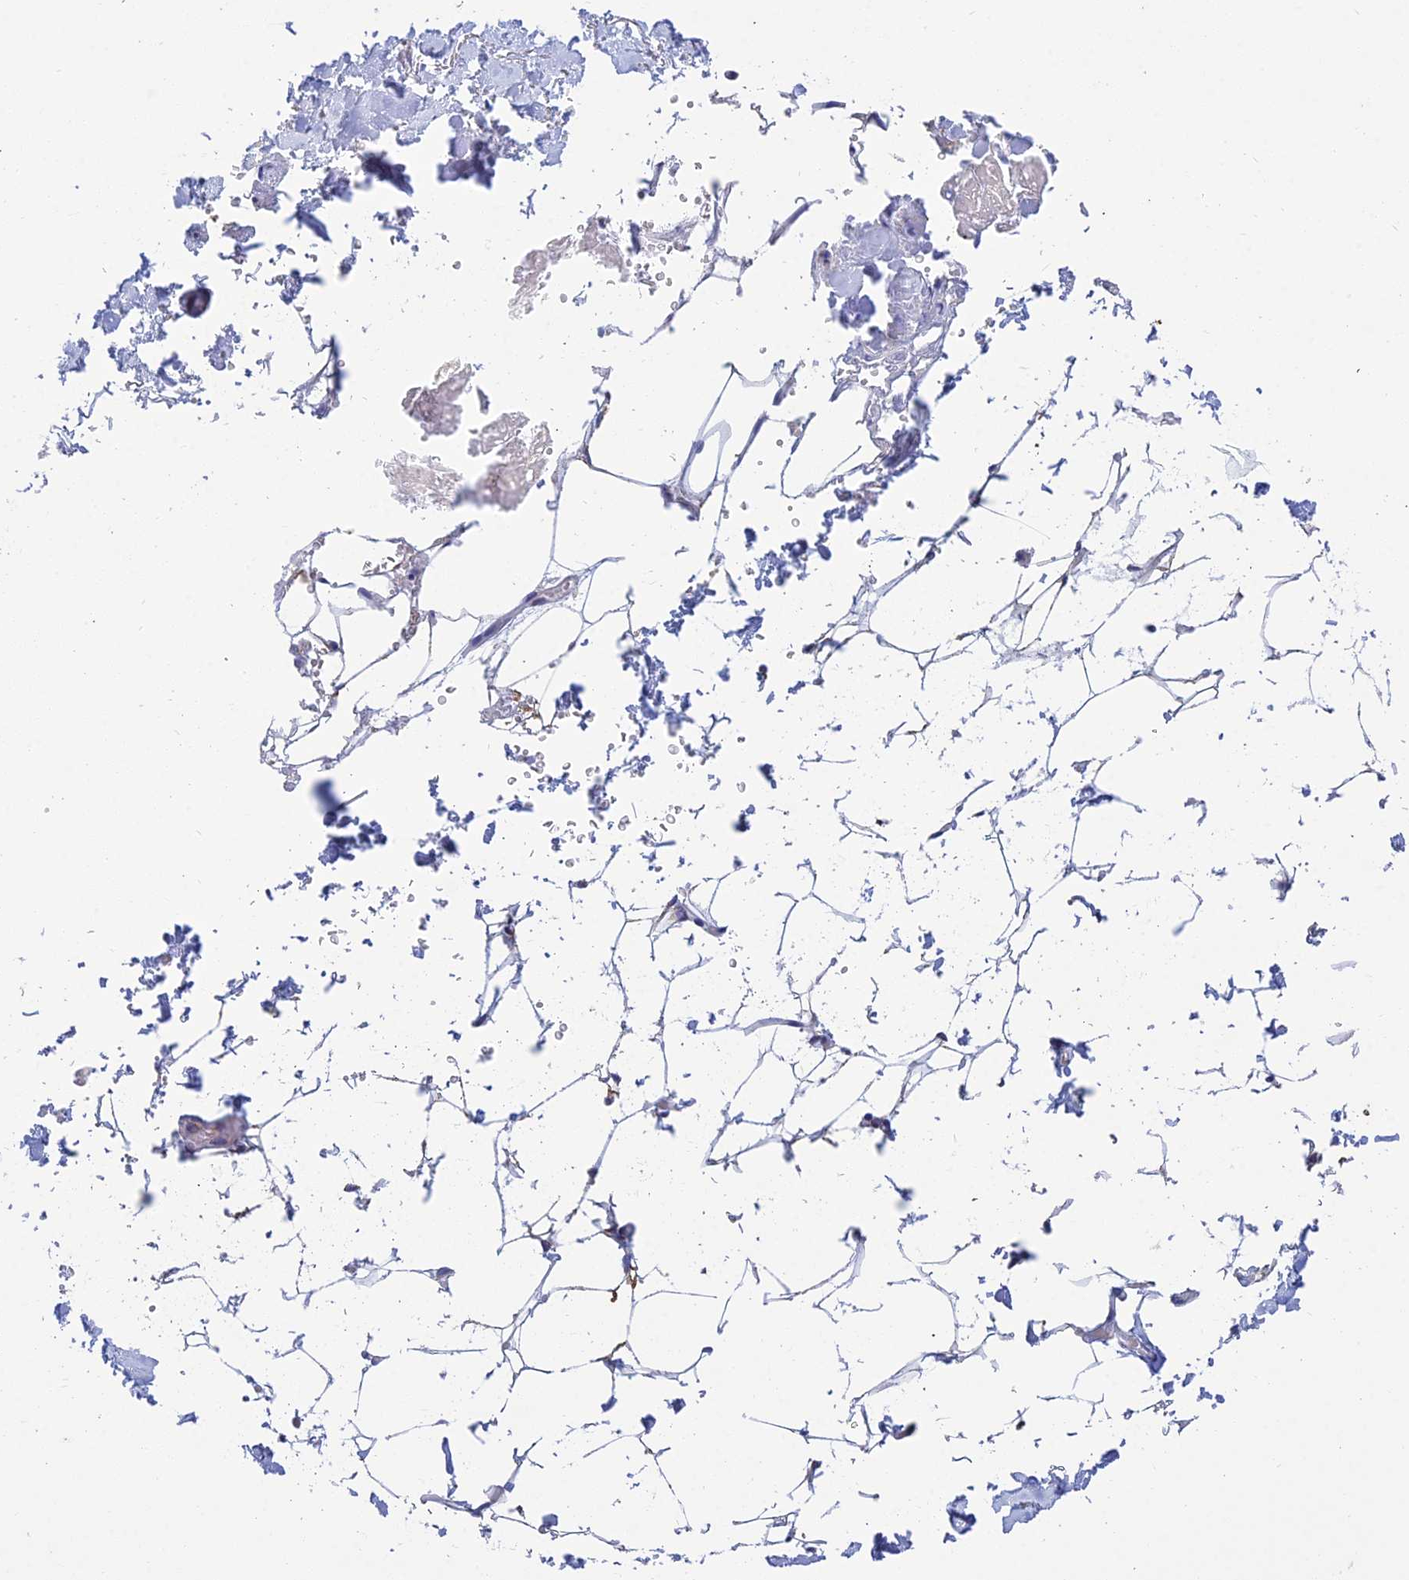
{"staining": {"intensity": "negative", "quantity": "none", "location": "none"}, "tissue": "breast", "cell_type": "Adipocytes", "image_type": "normal", "snomed": [{"axis": "morphology", "description": "Normal tissue, NOS"}, {"axis": "topography", "description": "Breast"}], "caption": "This photomicrograph is of benign breast stained with immunohistochemistry to label a protein in brown with the nuclei are counter-stained blue. There is no expression in adipocytes.", "gene": "OR2W3", "patient": {"sex": "female", "age": 75}}